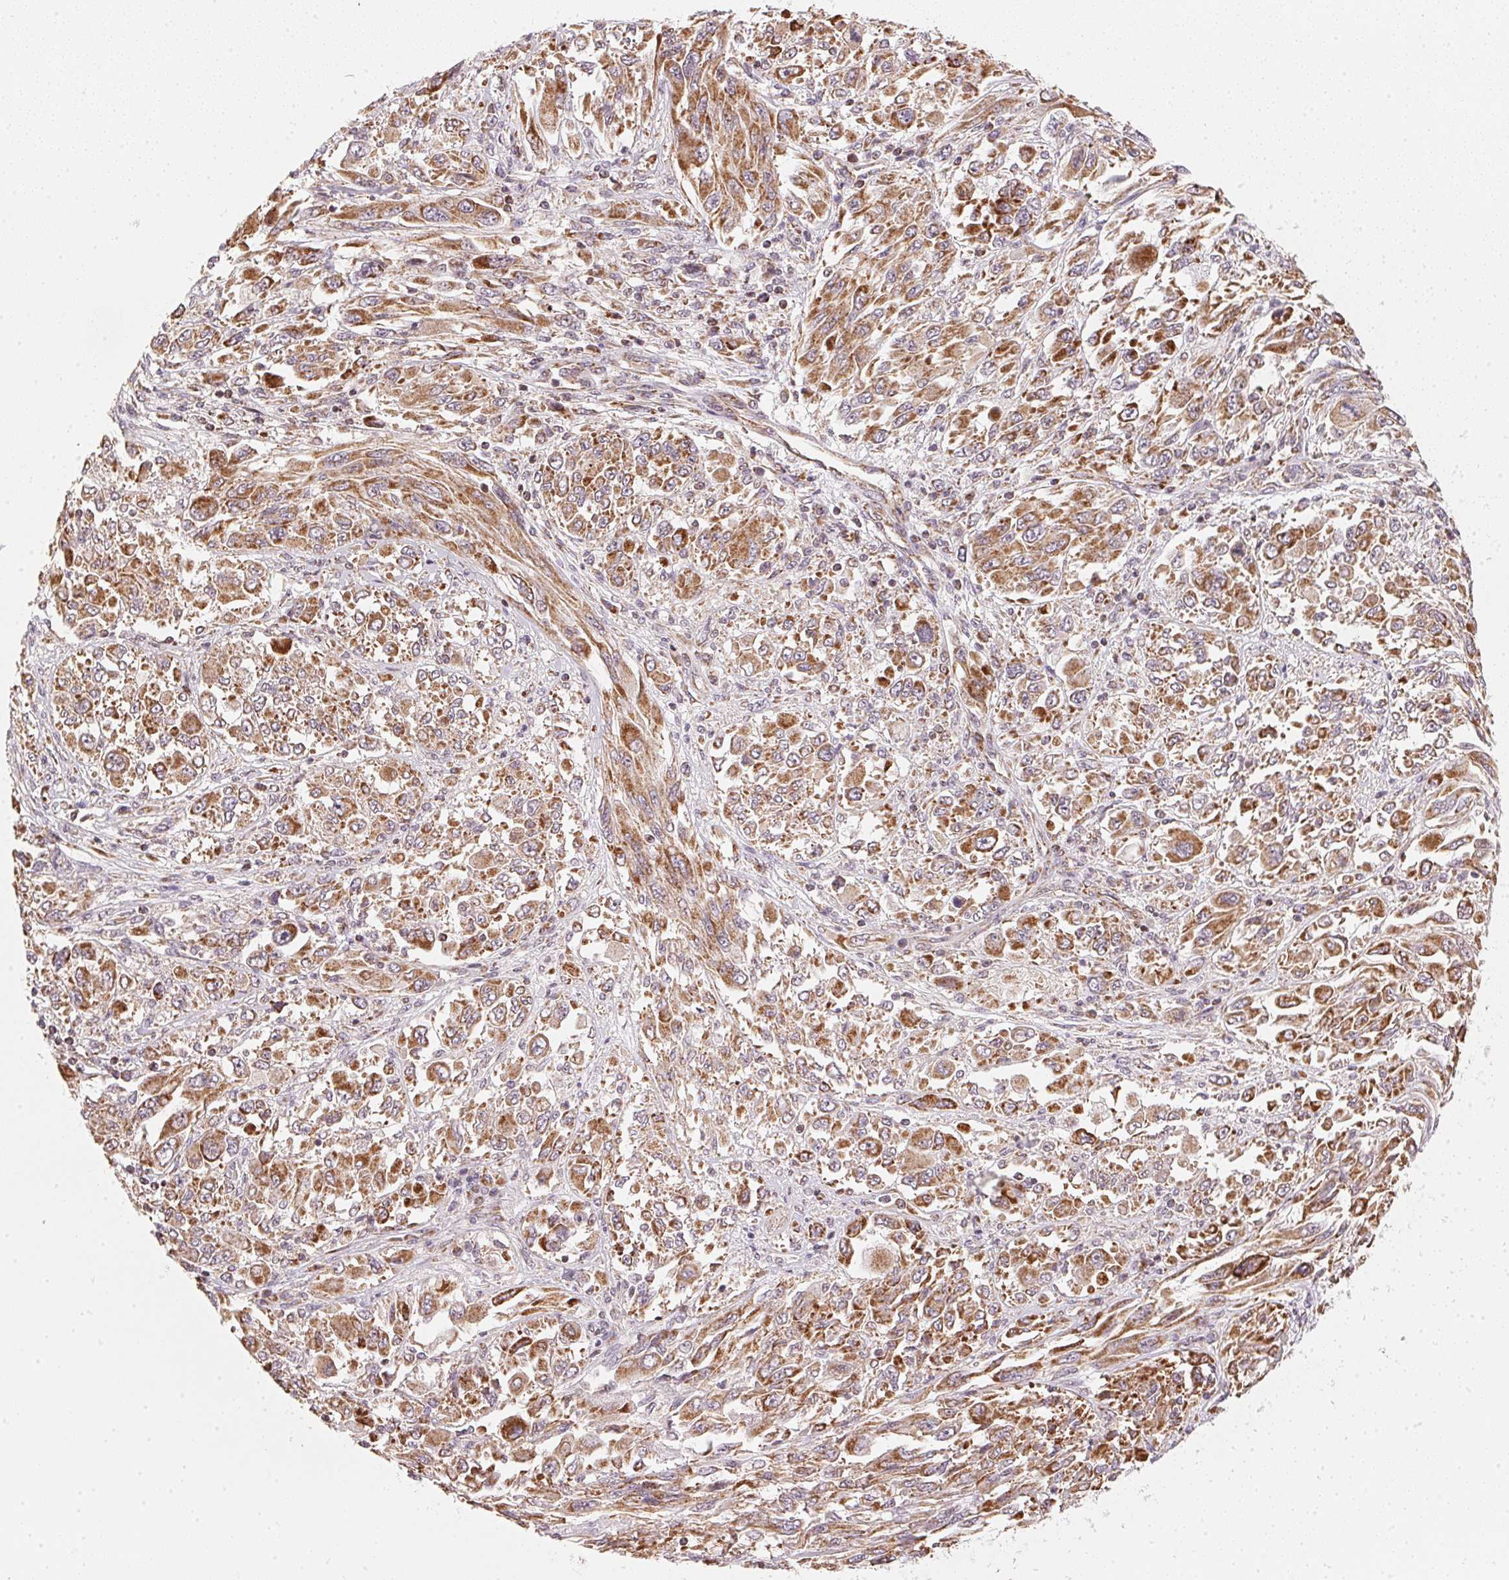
{"staining": {"intensity": "moderate", "quantity": ">75%", "location": "cytoplasmic/membranous"}, "tissue": "melanoma", "cell_type": "Tumor cells", "image_type": "cancer", "snomed": [{"axis": "morphology", "description": "Malignant melanoma, NOS"}, {"axis": "topography", "description": "Skin"}], "caption": "DAB (3,3'-diaminobenzidine) immunohistochemical staining of melanoma shows moderate cytoplasmic/membranous protein staining in about >75% of tumor cells. The protein of interest is stained brown, and the nuclei are stained in blue (DAB (3,3'-diaminobenzidine) IHC with brightfield microscopy, high magnification).", "gene": "MATCAP1", "patient": {"sex": "female", "age": 91}}